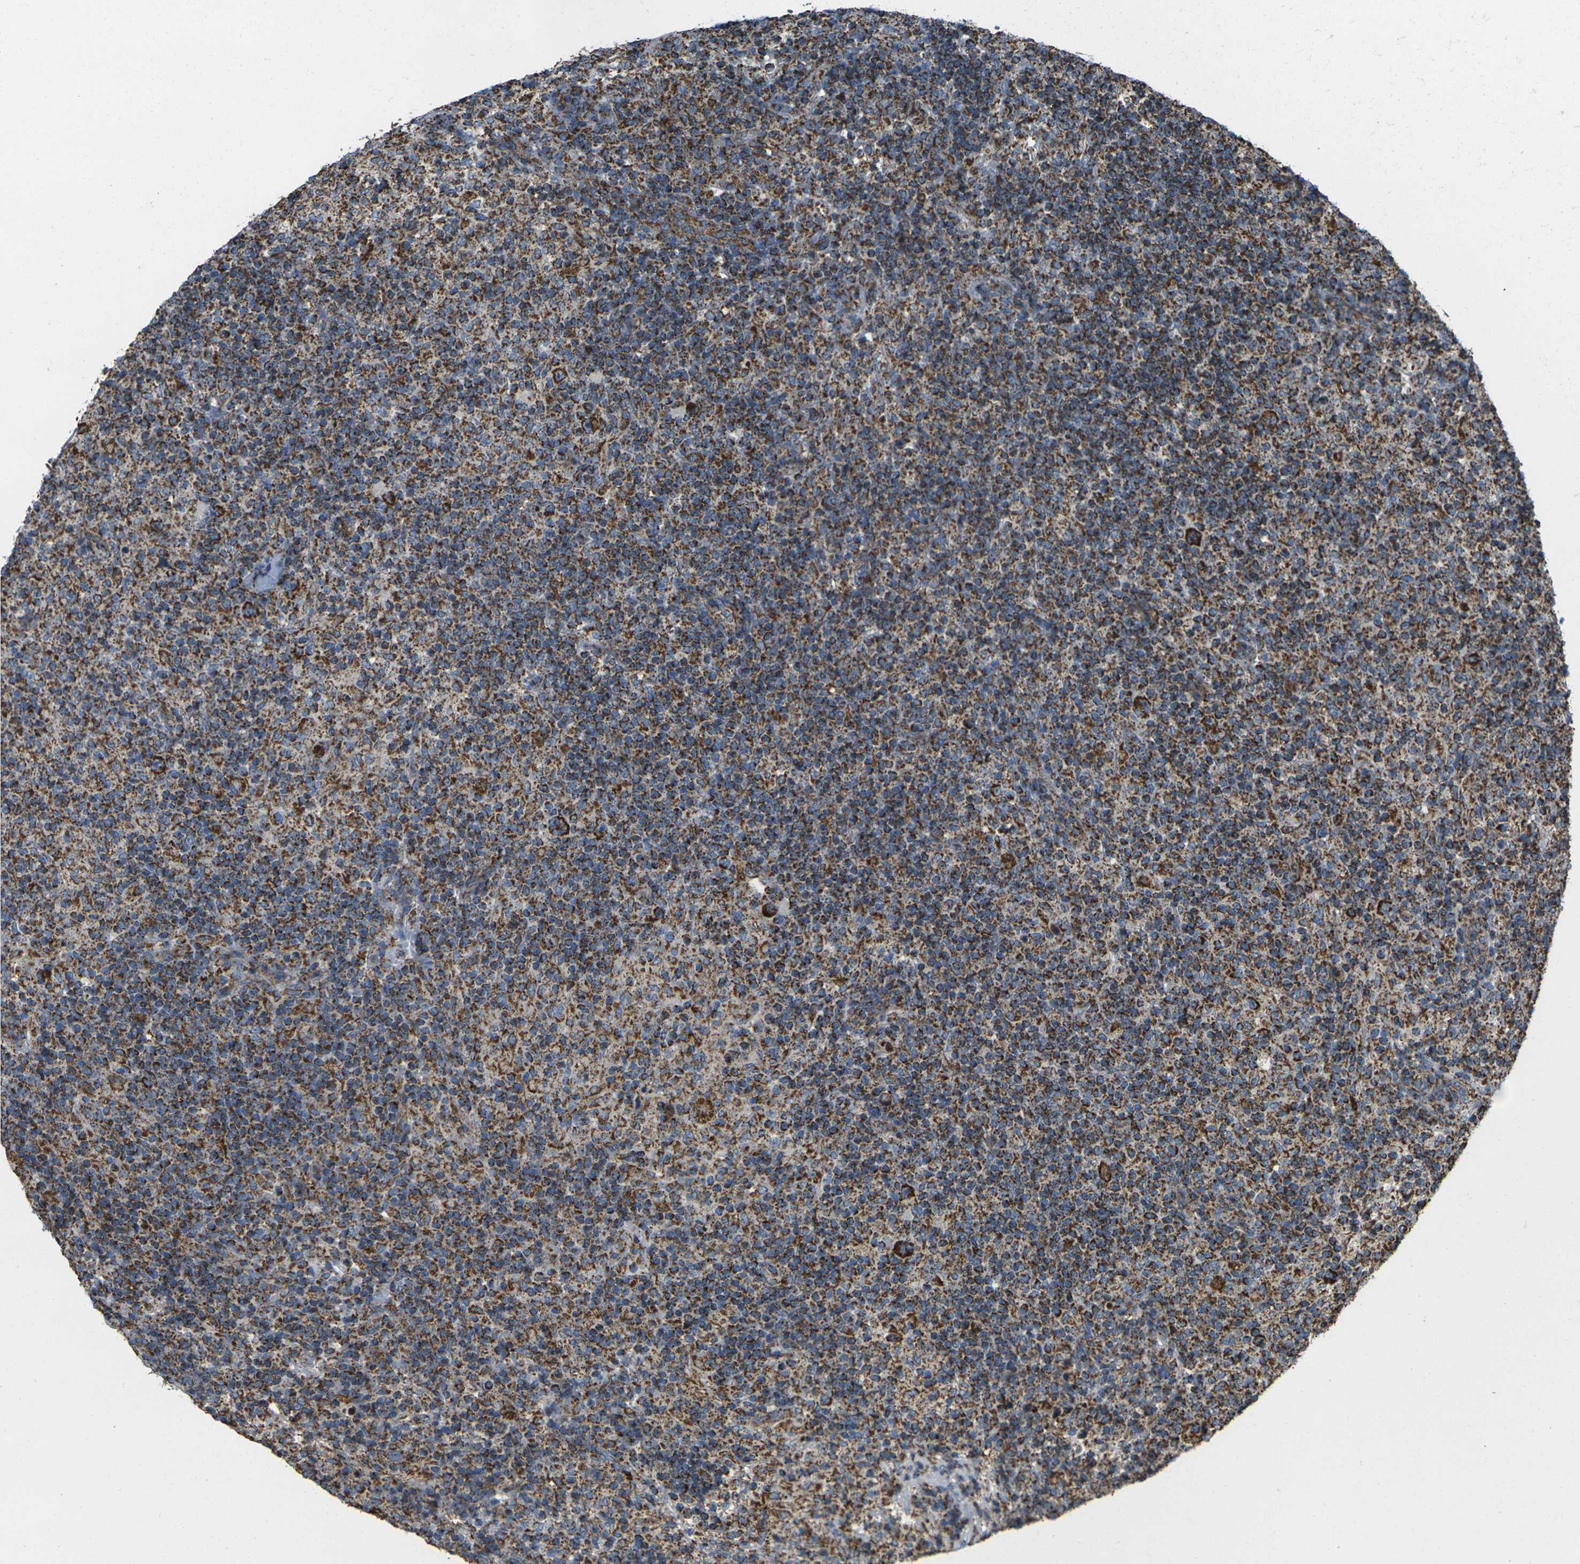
{"staining": {"intensity": "strong", "quantity": "25%-75%", "location": "cytoplasmic/membranous"}, "tissue": "lymphoma", "cell_type": "Tumor cells", "image_type": "cancer", "snomed": [{"axis": "morphology", "description": "Hodgkin's disease, NOS"}, {"axis": "topography", "description": "Lymph node"}], "caption": "Protein staining displays strong cytoplasmic/membranous expression in approximately 25%-75% of tumor cells in lymphoma.", "gene": "KLHL5", "patient": {"sex": "male", "age": 70}}